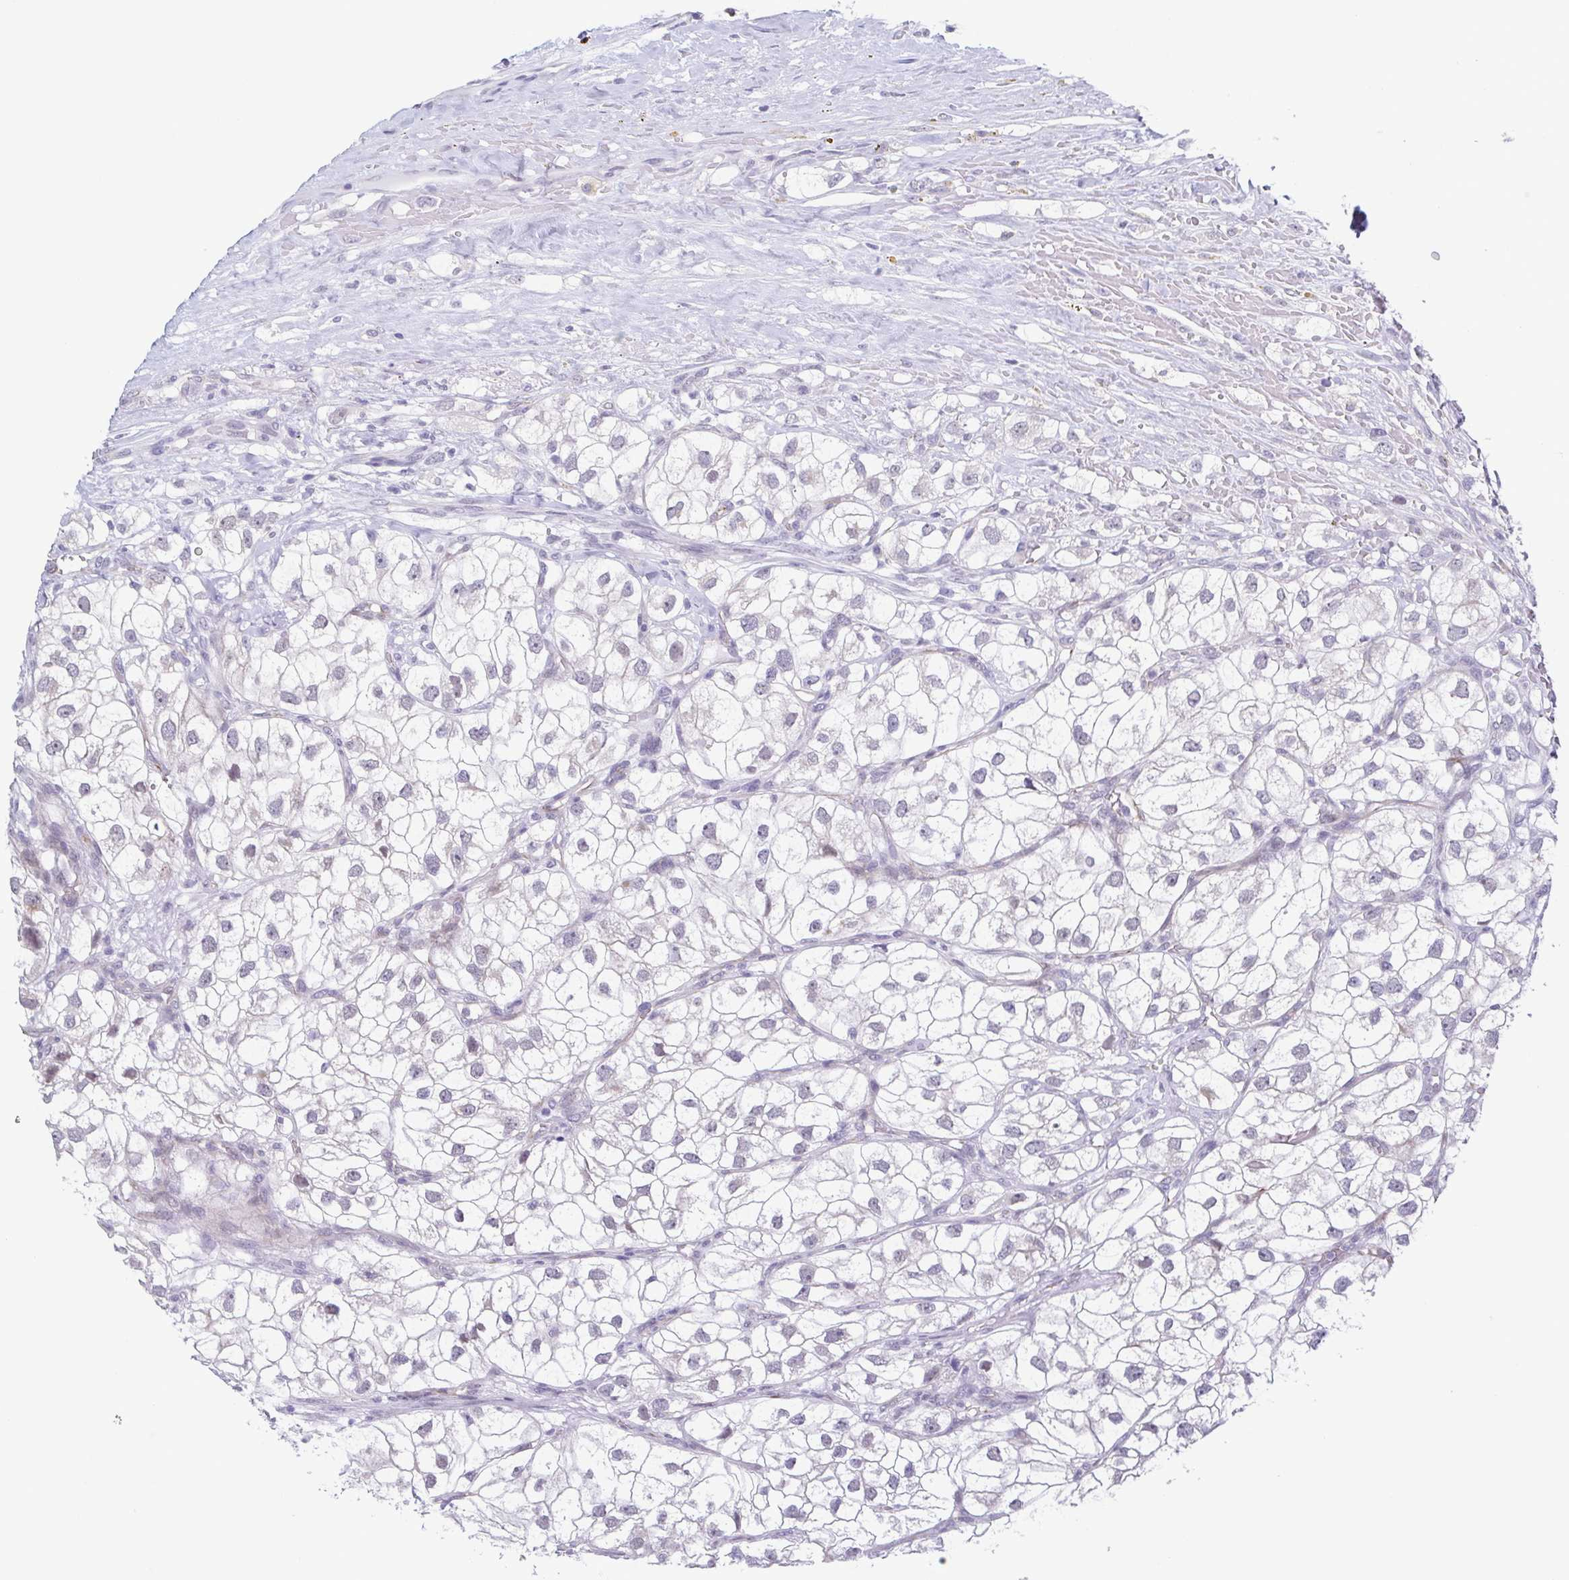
{"staining": {"intensity": "negative", "quantity": "none", "location": "none"}, "tissue": "renal cancer", "cell_type": "Tumor cells", "image_type": "cancer", "snomed": [{"axis": "morphology", "description": "Adenocarcinoma, NOS"}, {"axis": "topography", "description": "Kidney"}], "caption": "DAB immunohistochemical staining of renal cancer reveals no significant staining in tumor cells. (Immunohistochemistry, brightfield microscopy, high magnification).", "gene": "TMEM92", "patient": {"sex": "male", "age": 59}}